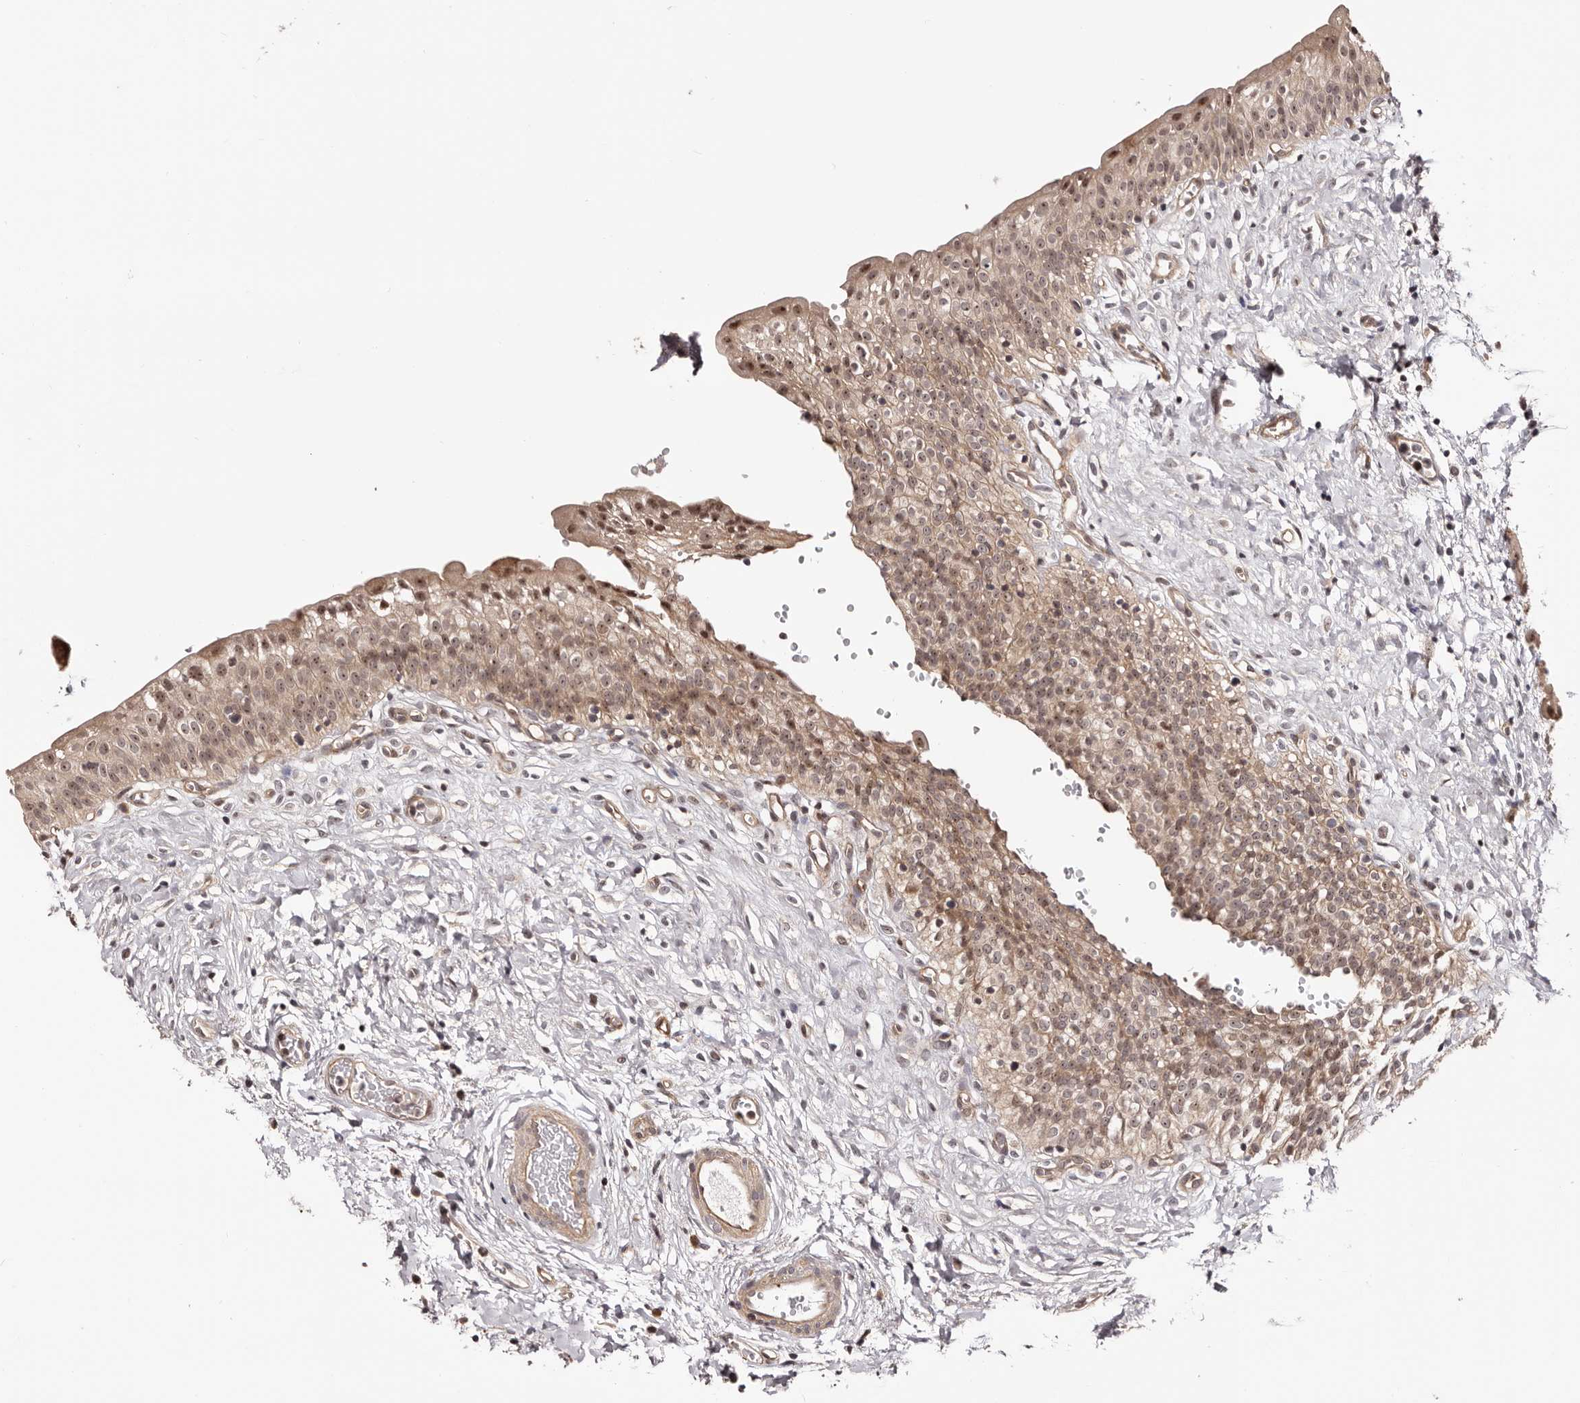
{"staining": {"intensity": "moderate", "quantity": ">75%", "location": "cytoplasmic/membranous,nuclear"}, "tissue": "urinary bladder", "cell_type": "Urothelial cells", "image_type": "normal", "snomed": [{"axis": "morphology", "description": "Normal tissue, NOS"}, {"axis": "topography", "description": "Urinary bladder"}], "caption": "A histopathology image of human urinary bladder stained for a protein reveals moderate cytoplasmic/membranous,nuclear brown staining in urothelial cells. (DAB (3,3'-diaminobenzidine) = brown stain, brightfield microscopy at high magnification).", "gene": "NOL12", "patient": {"sex": "male", "age": 51}}